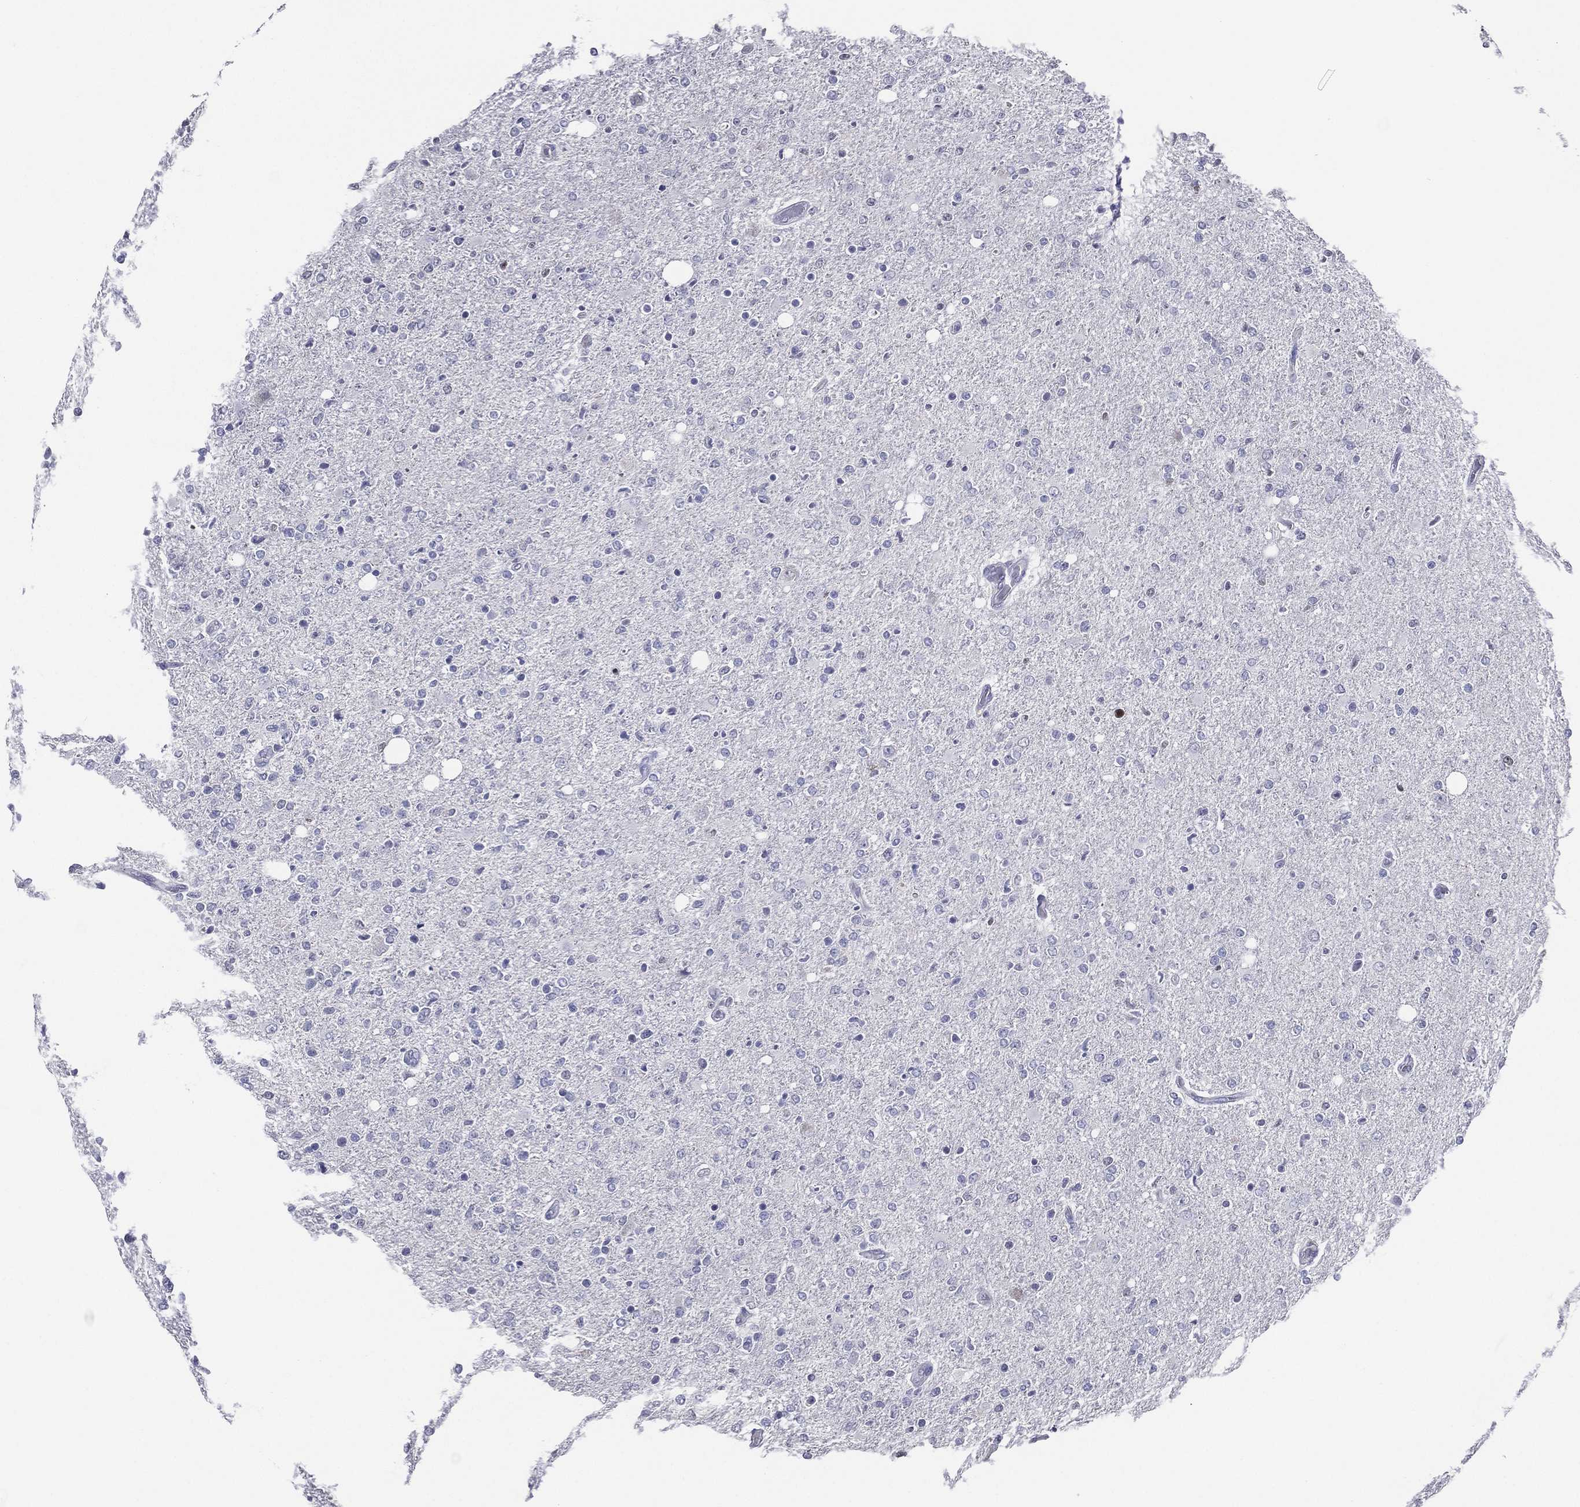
{"staining": {"intensity": "negative", "quantity": "none", "location": "none"}, "tissue": "glioma", "cell_type": "Tumor cells", "image_type": "cancer", "snomed": [{"axis": "morphology", "description": "Glioma, malignant, High grade"}, {"axis": "topography", "description": "Cerebral cortex"}], "caption": "There is no significant staining in tumor cells of glioma.", "gene": "TFAP2A", "patient": {"sex": "male", "age": 70}}